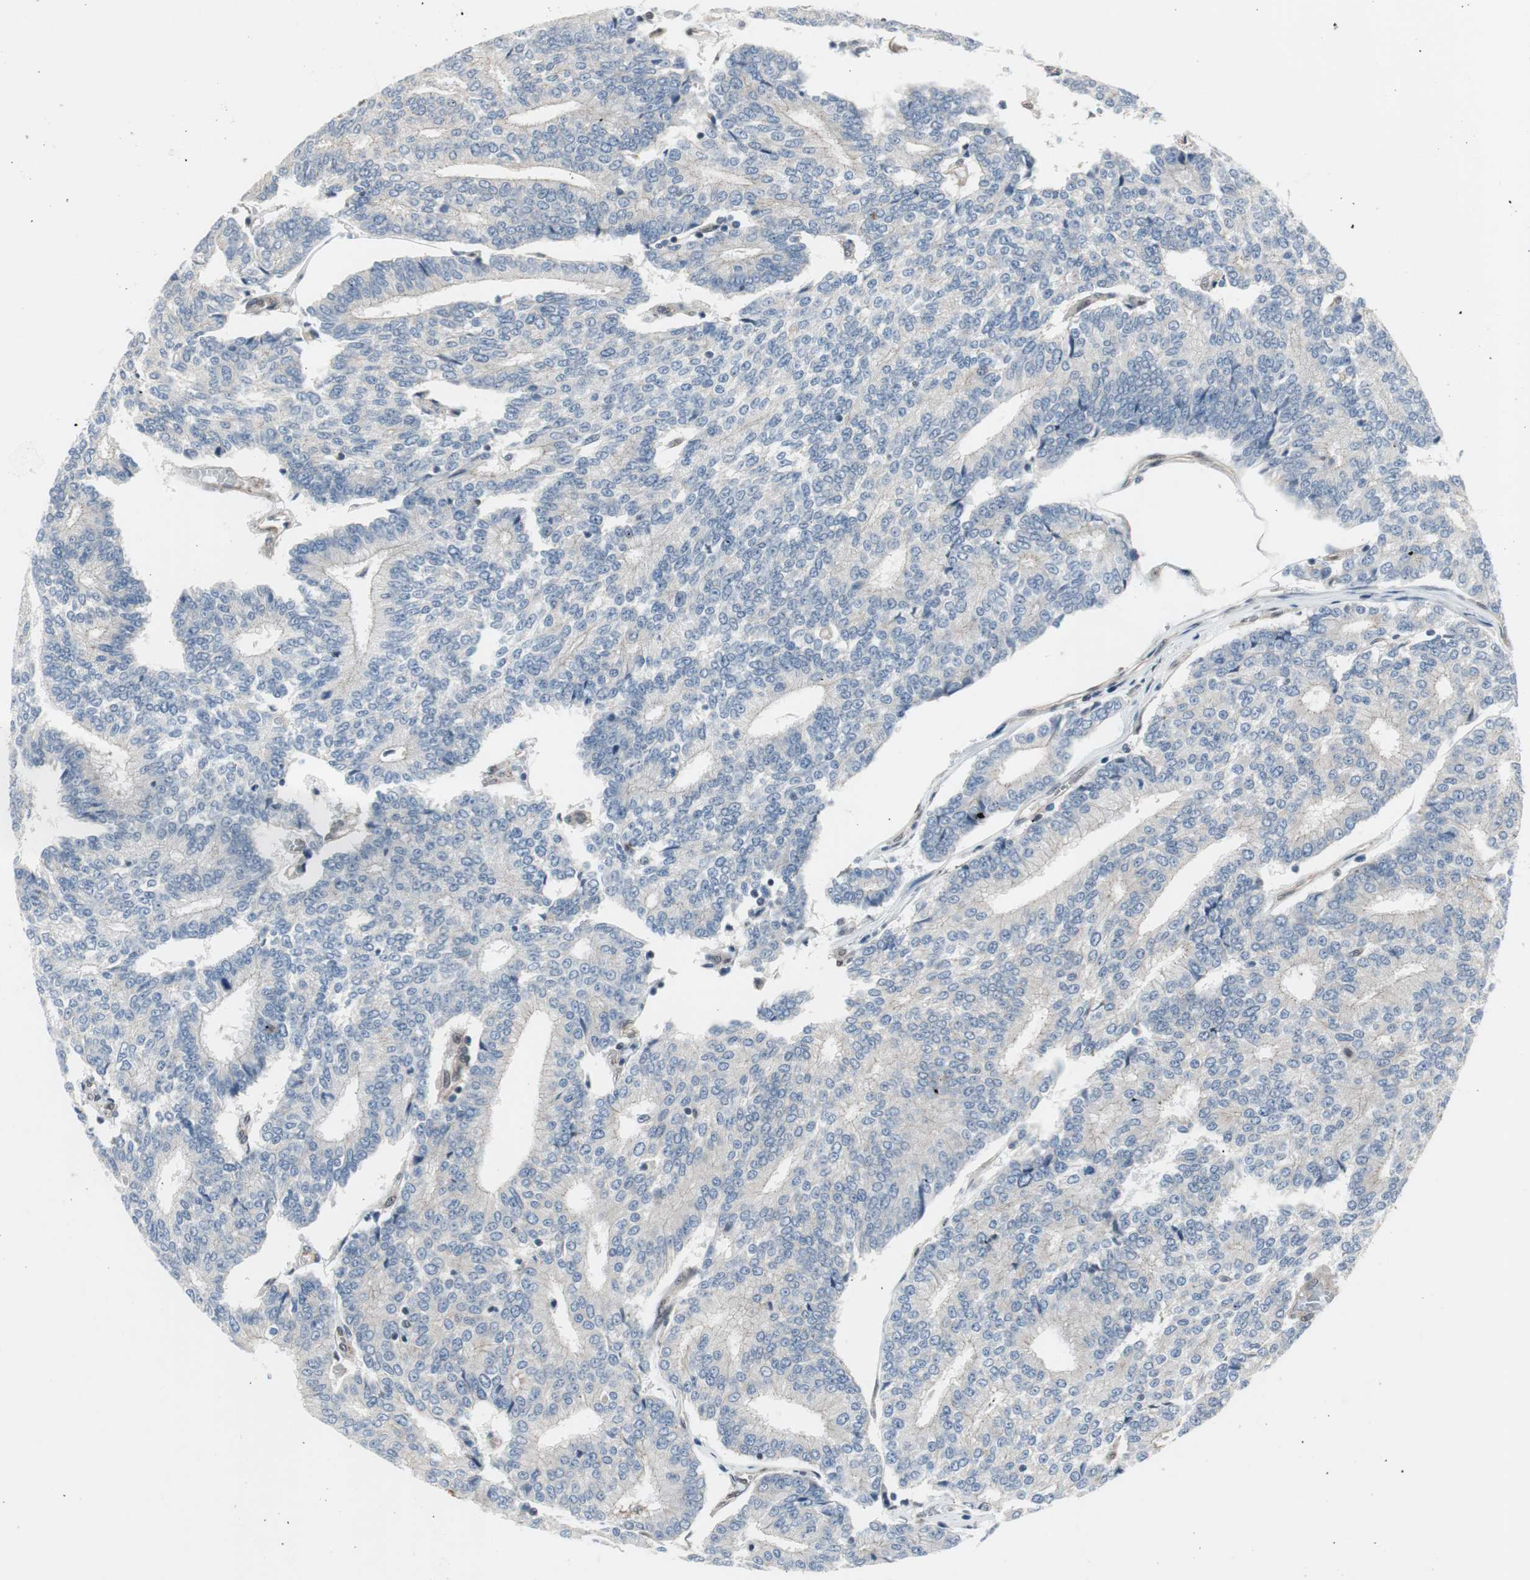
{"staining": {"intensity": "negative", "quantity": "none", "location": "none"}, "tissue": "prostate cancer", "cell_type": "Tumor cells", "image_type": "cancer", "snomed": [{"axis": "morphology", "description": "Adenocarcinoma, High grade"}, {"axis": "topography", "description": "Prostate"}], "caption": "DAB immunohistochemical staining of prostate high-grade adenocarcinoma exhibits no significant positivity in tumor cells.", "gene": "PML", "patient": {"sex": "male", "age": 55}}